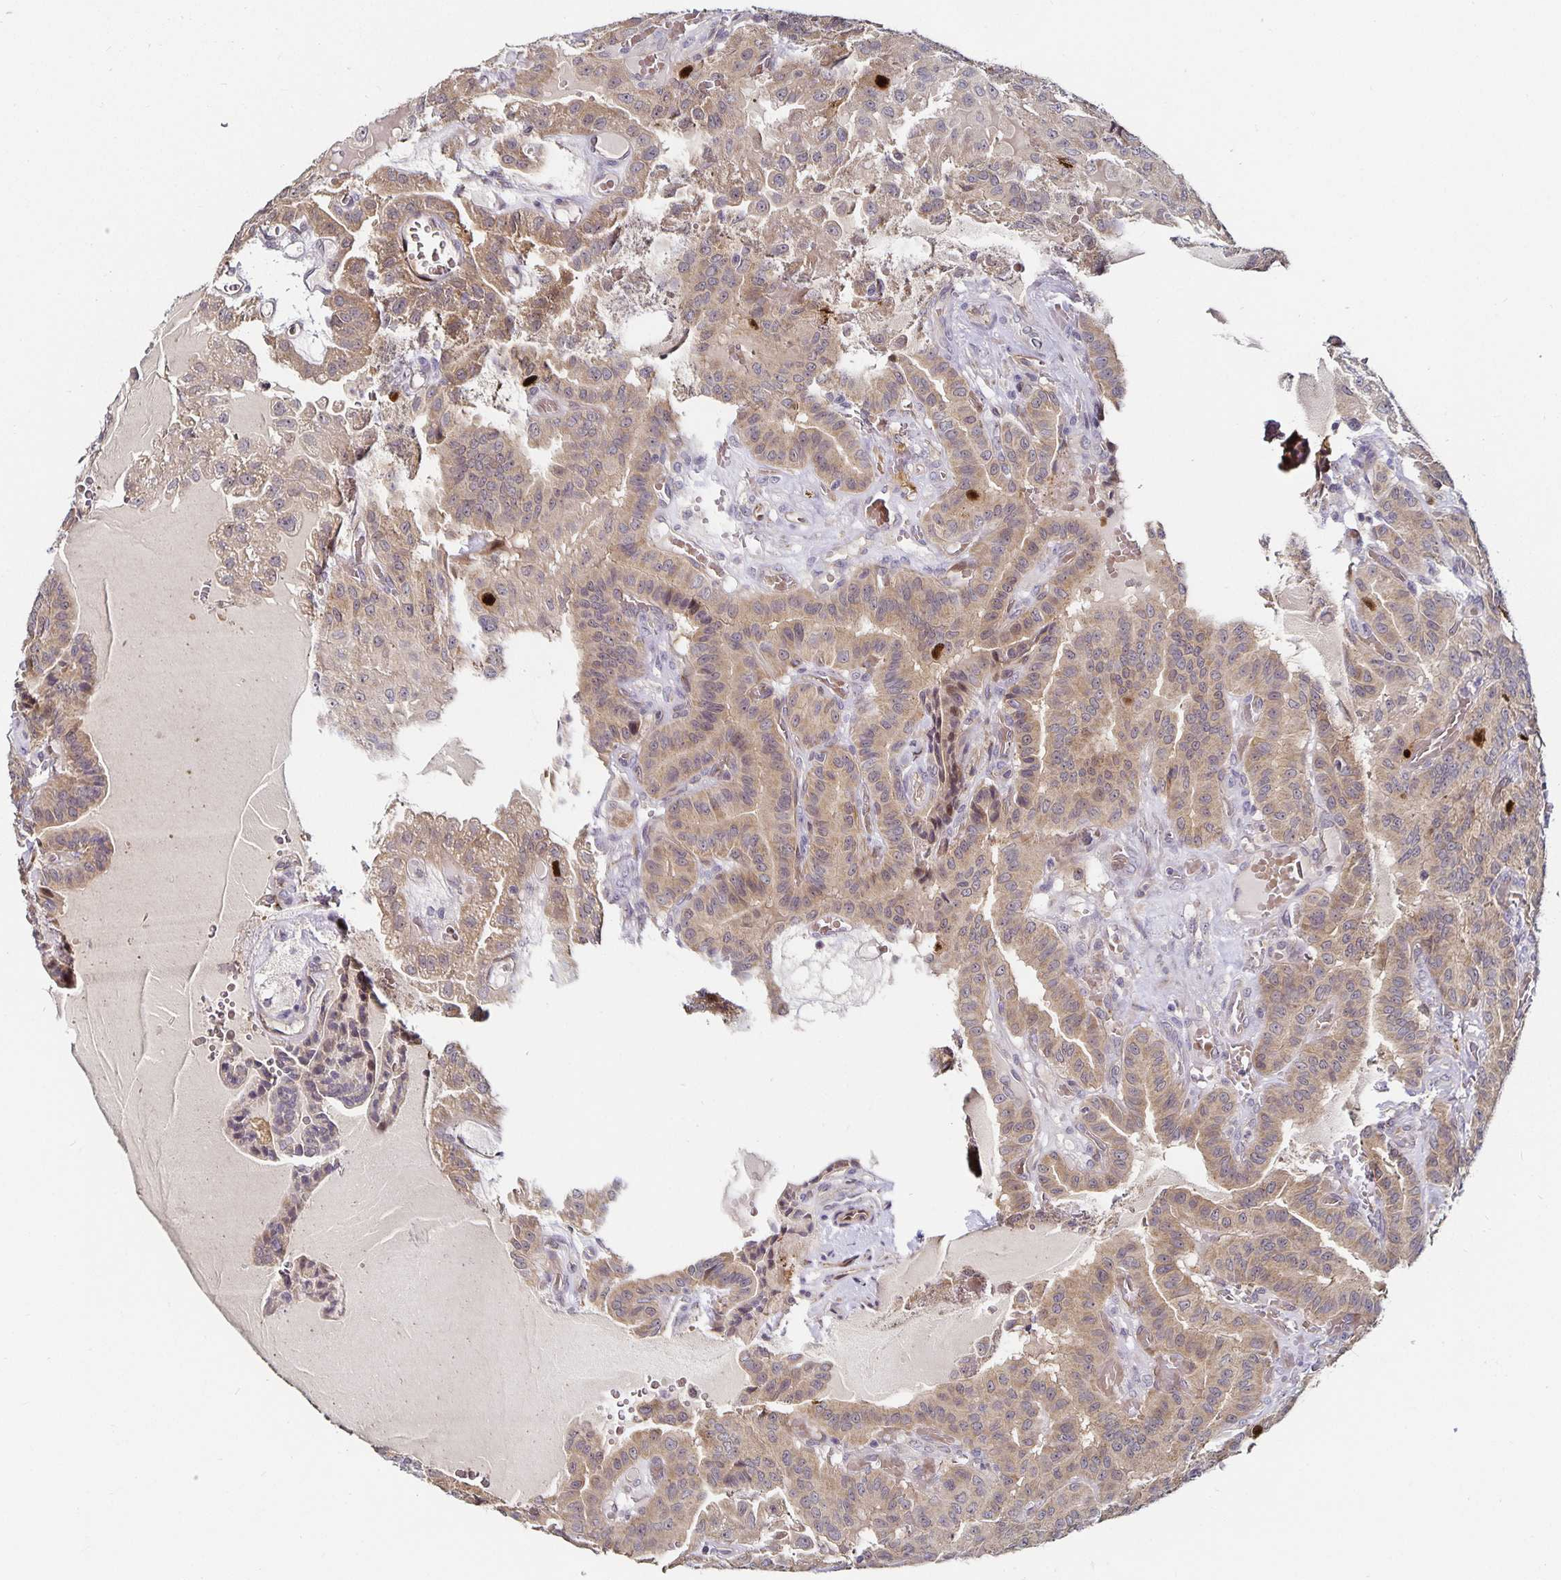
{"staining": {"intensity": "weak", "quantity": ">75%", "location": "cytoplasmic/membranous,nuclear"}, "tissue": "thyroid cancer", "cell_type": "Tumor cells", "image_type": "cancer", "snomed": [{"axis": "morphology", "description": "Papillary adenocarcinoma, NOS"}, {"axis": "morphology", "description": "Papillary adenoma metastatic"}, {"axis": "topography", "description": "Thyroid gland"}], "caption": "High-power microscopy captured an immunohistochemistry image of papillary adenocarcinoma (thyroid), revealing weak cytoplasmic/membranous and nuclear staining in approximately >75% of tumor cells.", "gene": "ANLN", "patient": {"sex": "male", "age": 87}}